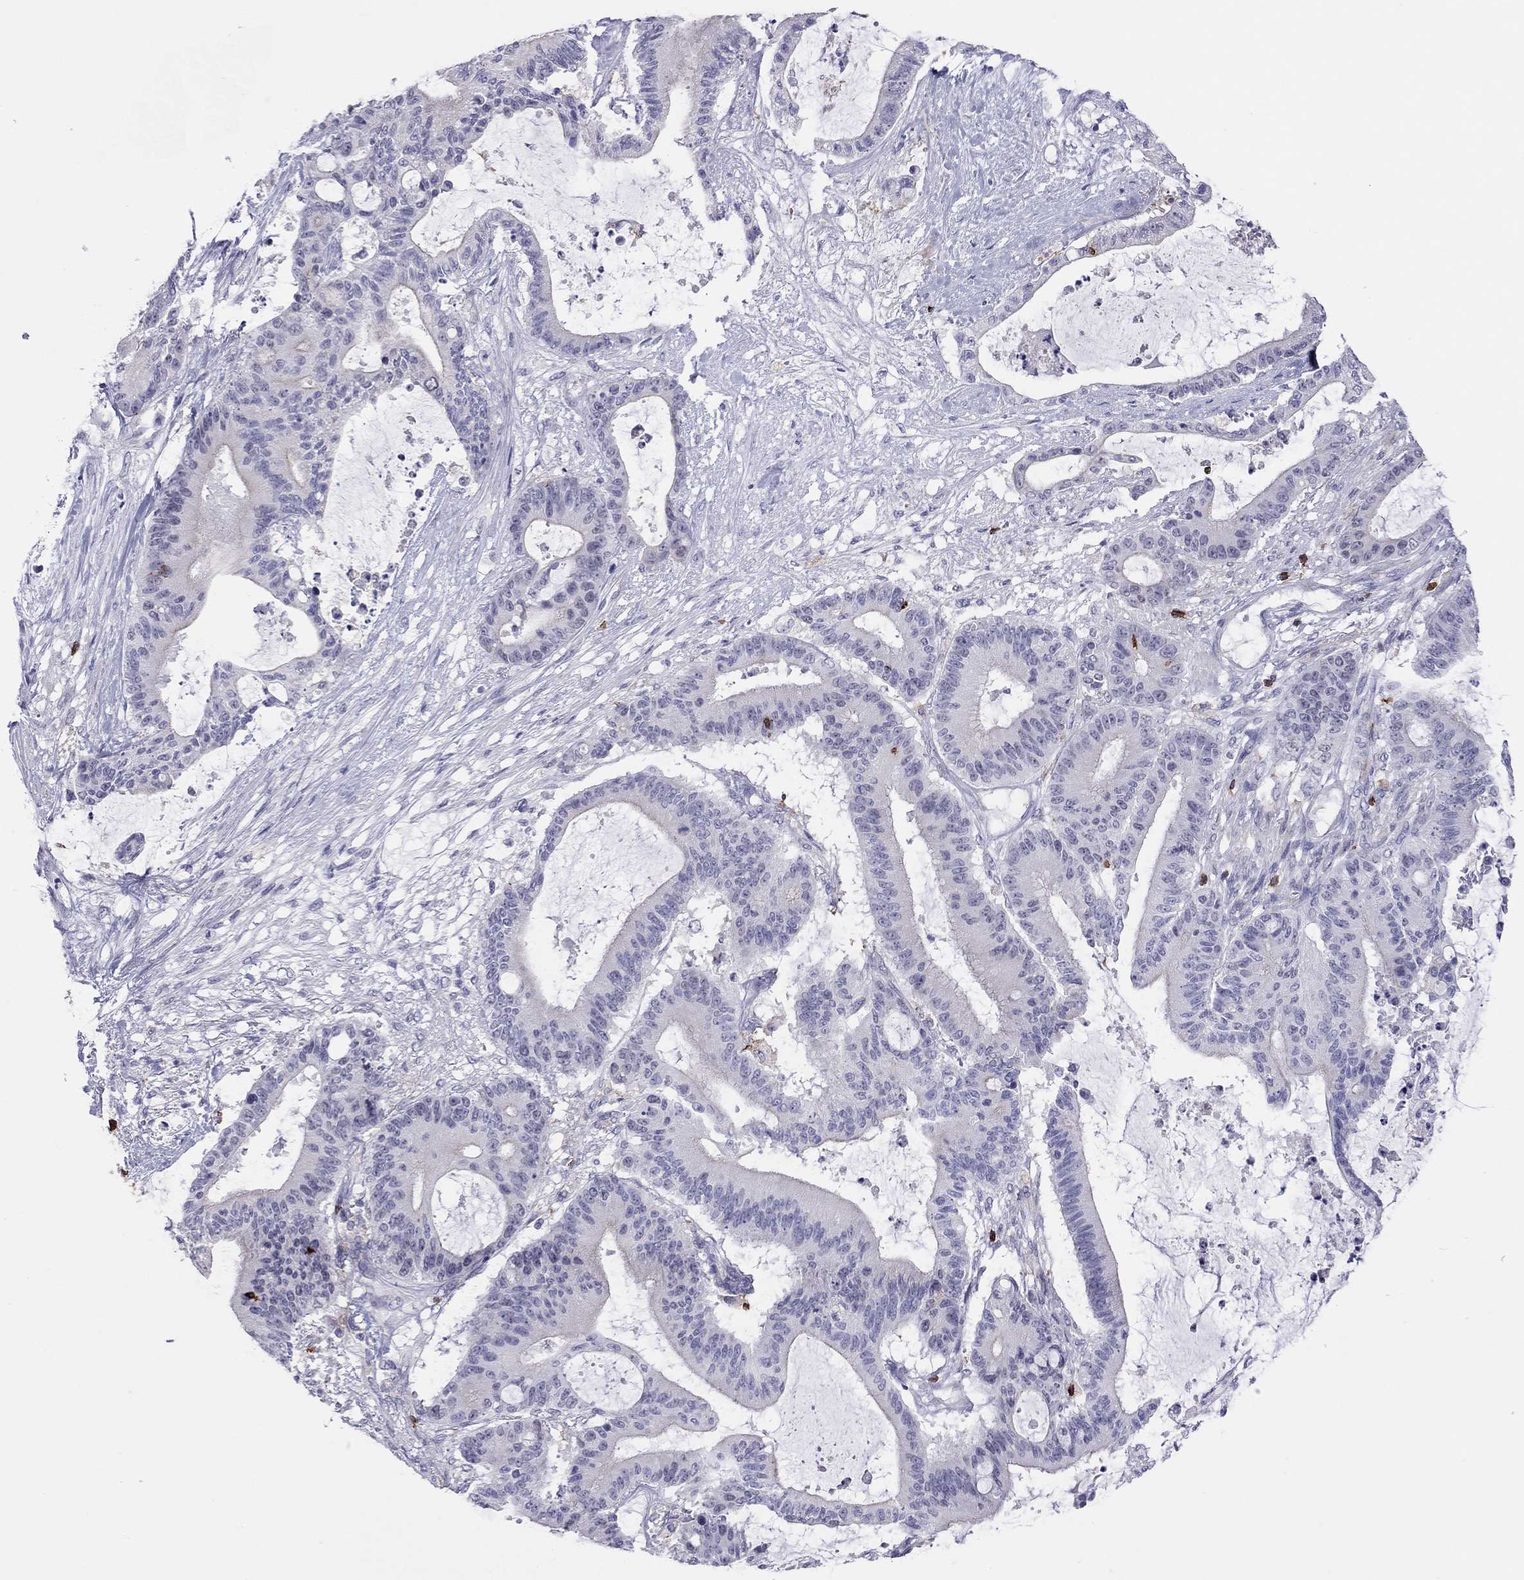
{"staining": {"intensity": "negative", "quantity": "none", "location": "none"}, "tissue": "liver cancer", "cell_type": "Tumor cells", "image_type": "cancer", "snomed": [{"axis": "morphology", "description": "Normal tissue, NOS"}, {"axis": "morphology", "description": "Cholangiocarcinoma"}, {"axis": "topography", "description": "Liver"}, {"axis": "topography", "description": "Peripheral nerve tissue"}], "caption": "Histopathology image shows no protein expression in tumor cells of cholangiocarcinoma (liver) tissue. (DAB (3,3'-diaminobenzidine) immunohistochemistry (IHC) with hematoxylin counter stain).", "gene": "MND1", "patient": {"sex": "female", "age": 73}}